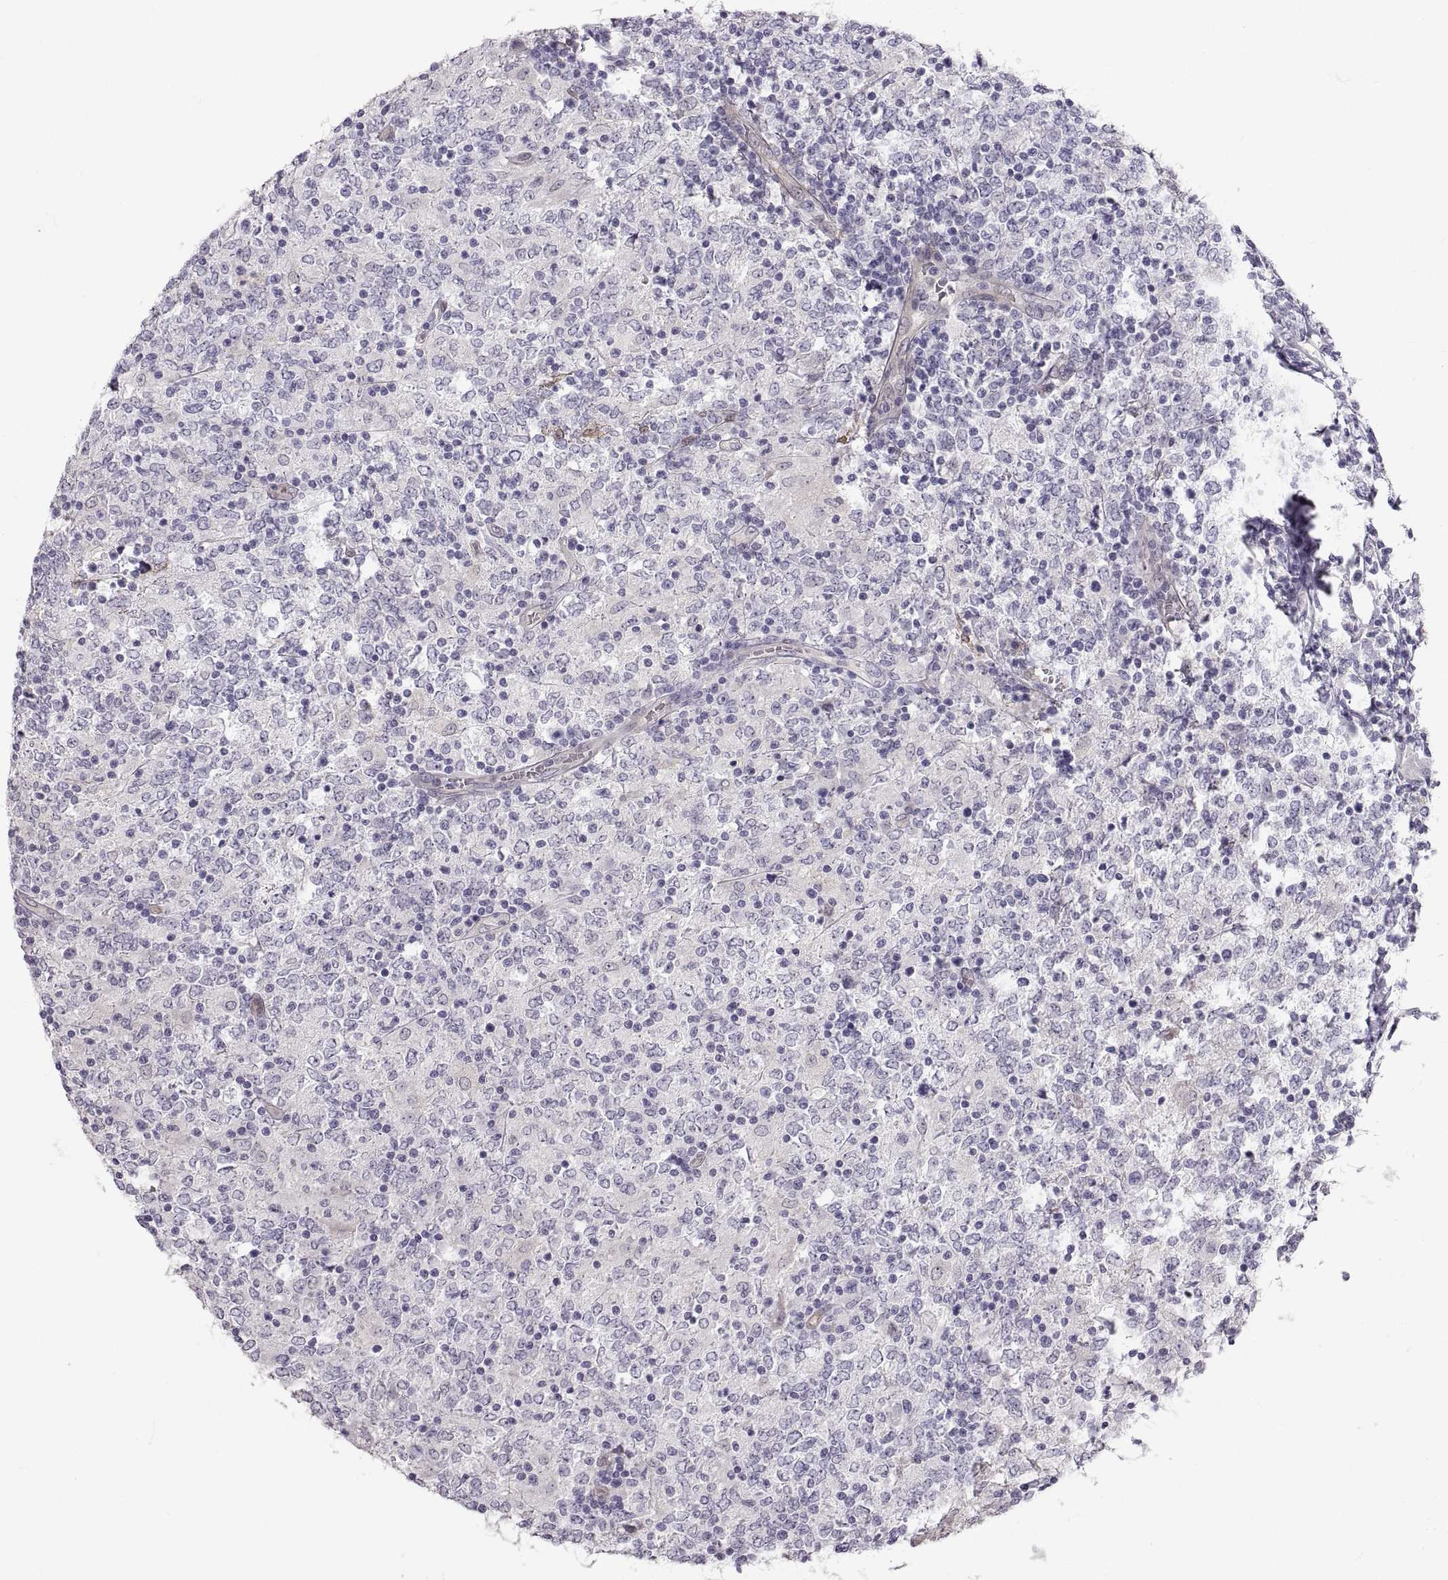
{"staining": {"intensity": "negative", "quantity": "none", "location": "none"}, "tissue": "lymphoma", "cell_type": "Tumor cells", "image_type": "cancer", "snomed": [{"axis": "morphology", "description": "Malignant lymphoma, non-Hodgkin's type, High grade"}, {"axis": "topography", "description": "Lymph node"}], "caption": "IHC photomicrograph of human high-grade malignant lymphoma, non-Hodgkin's type stained for a protein (brown), which exhibits no expression in tumor cells.", "gene": "PGM5", "patient": {"sex": "female", "age": 84}}